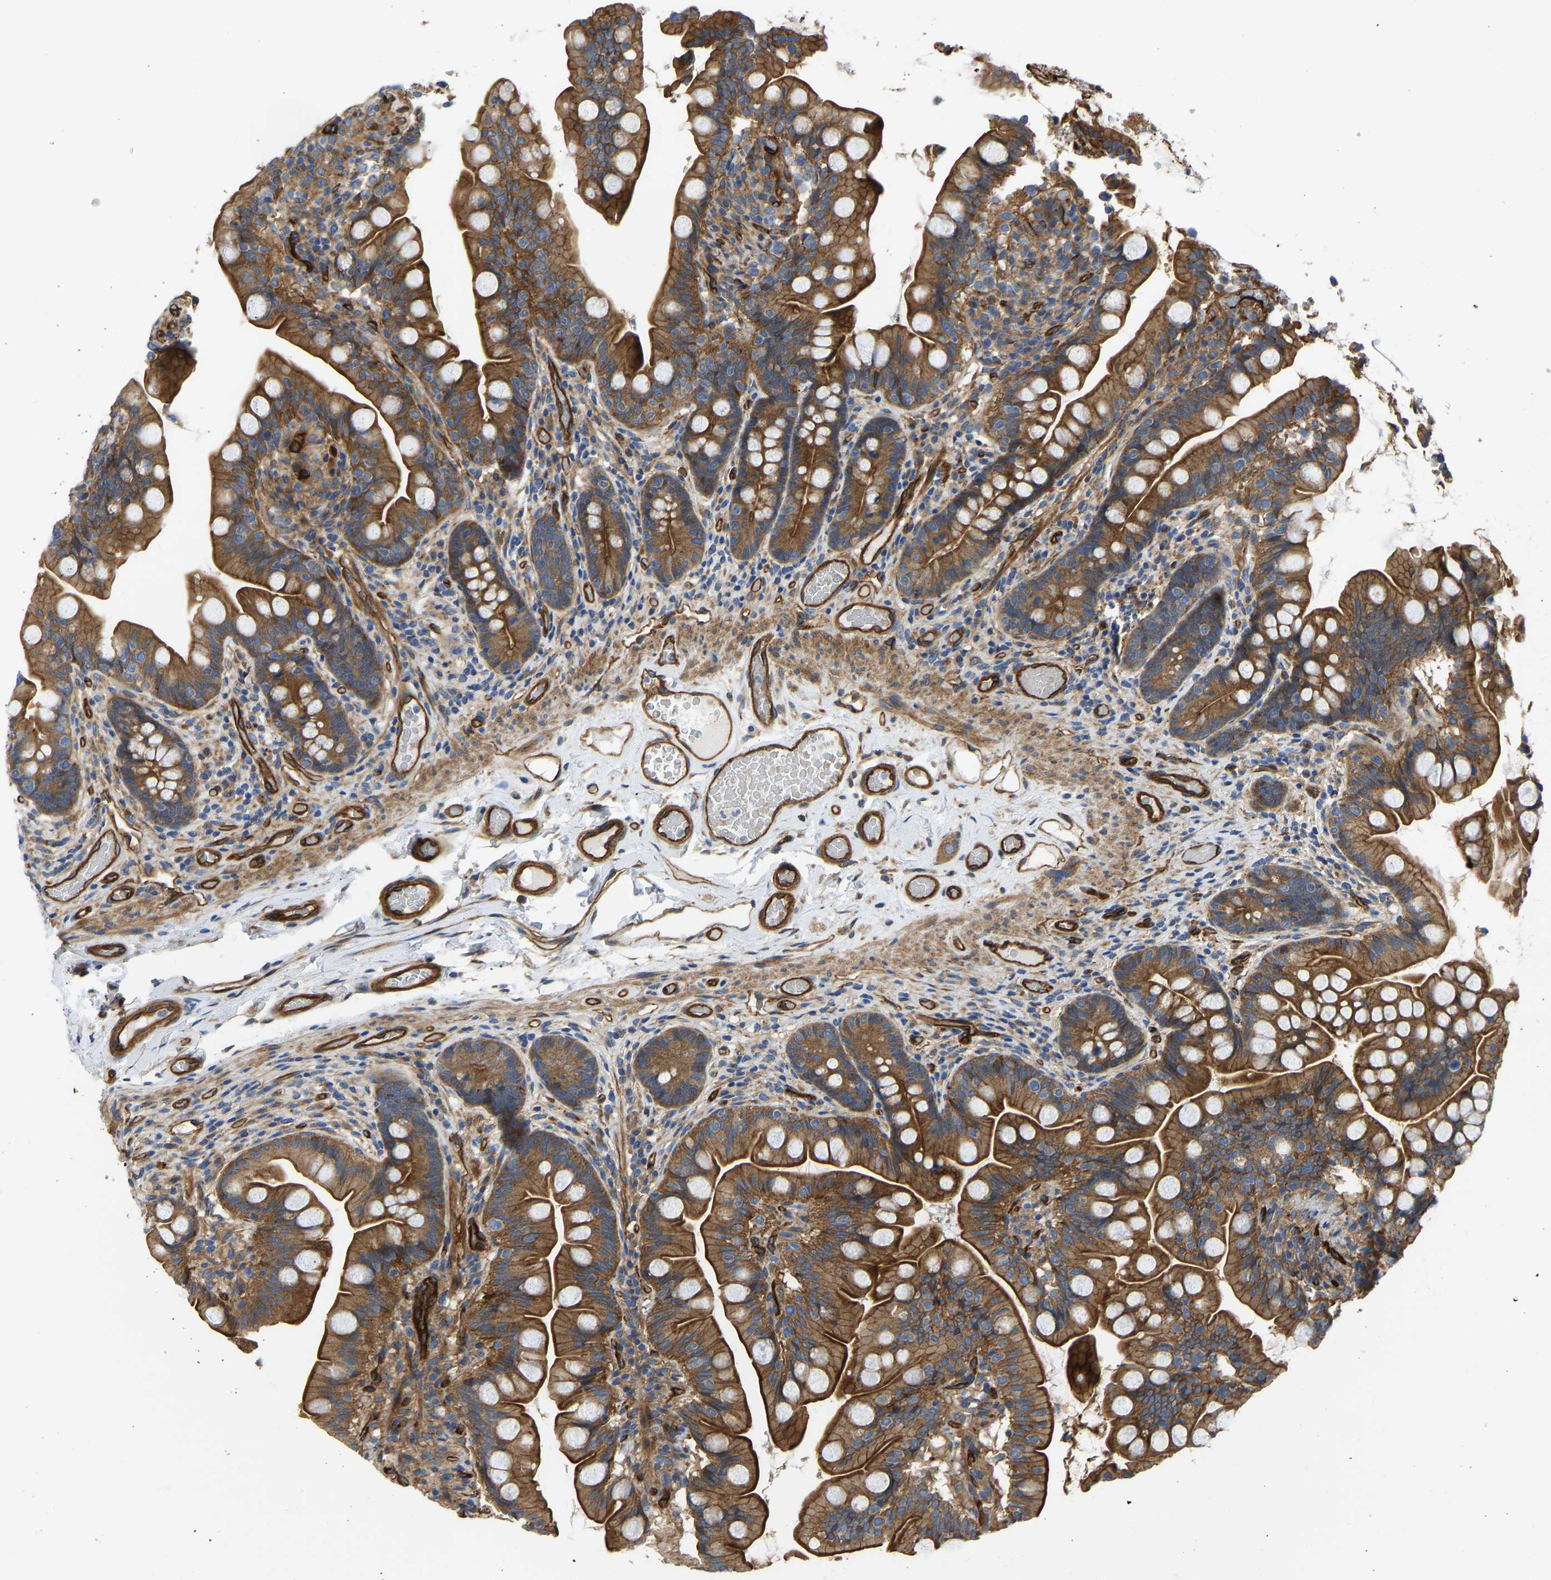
{"staining": {"intensity": "strong", "quantity": ">75%", "location": "cytoplasmic/membranous"}, "tissue": "small intestine", "cell_type": "Glandular cells", "image_type": "normal", "snomed": [{"axis": "morphology", "description": "Normal tissue, NOS"}, {"axis": "topography", "description": "Small intestine"}], "caption": "The immunohistochemical stain highlights strong cytoplasmic/membranous staining in glandular cells of normal small intestine.", "gene": "MYO1C", "patient": {"sex": "female", "age": 56}}